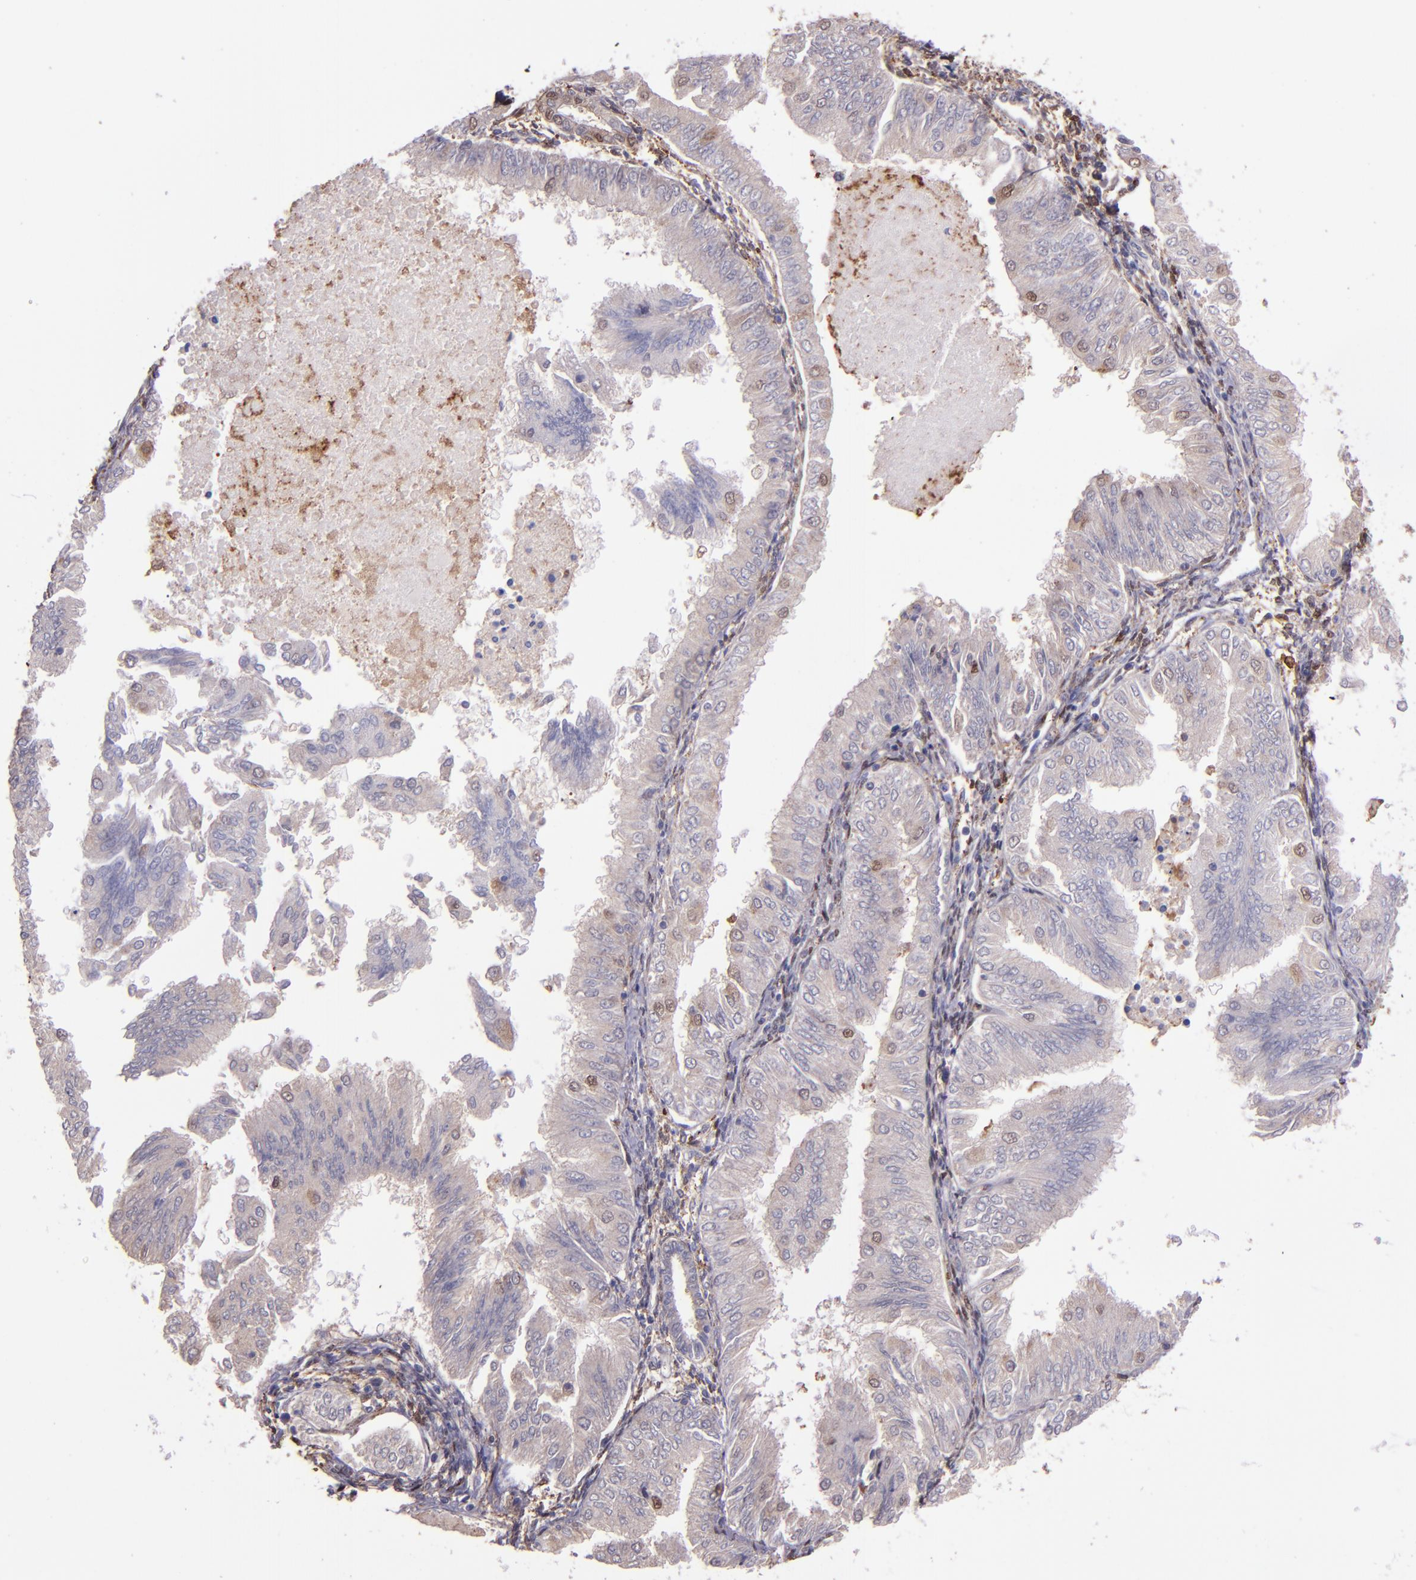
{"staining": {"intensity": "weak", "quantity": ">75%", "location": "cytoplasmic/membranous,nuclear"}, "tissue": "endometrial cancer", "cell_type": "Tumor cells", "image_type": "cancer", "snomed": [{"axis": "morphology", "description": "Adenocarcinoma, NOS"}, {"axis": "topography", "description": "Endometrium"}], "caption": "Endometrial cancer (adenocarcinoma) stained with a protein marker exhibits weak staining in tumor cells.", "gene": "WASHC1", "patient": {"sex": "female", "age": 53}}